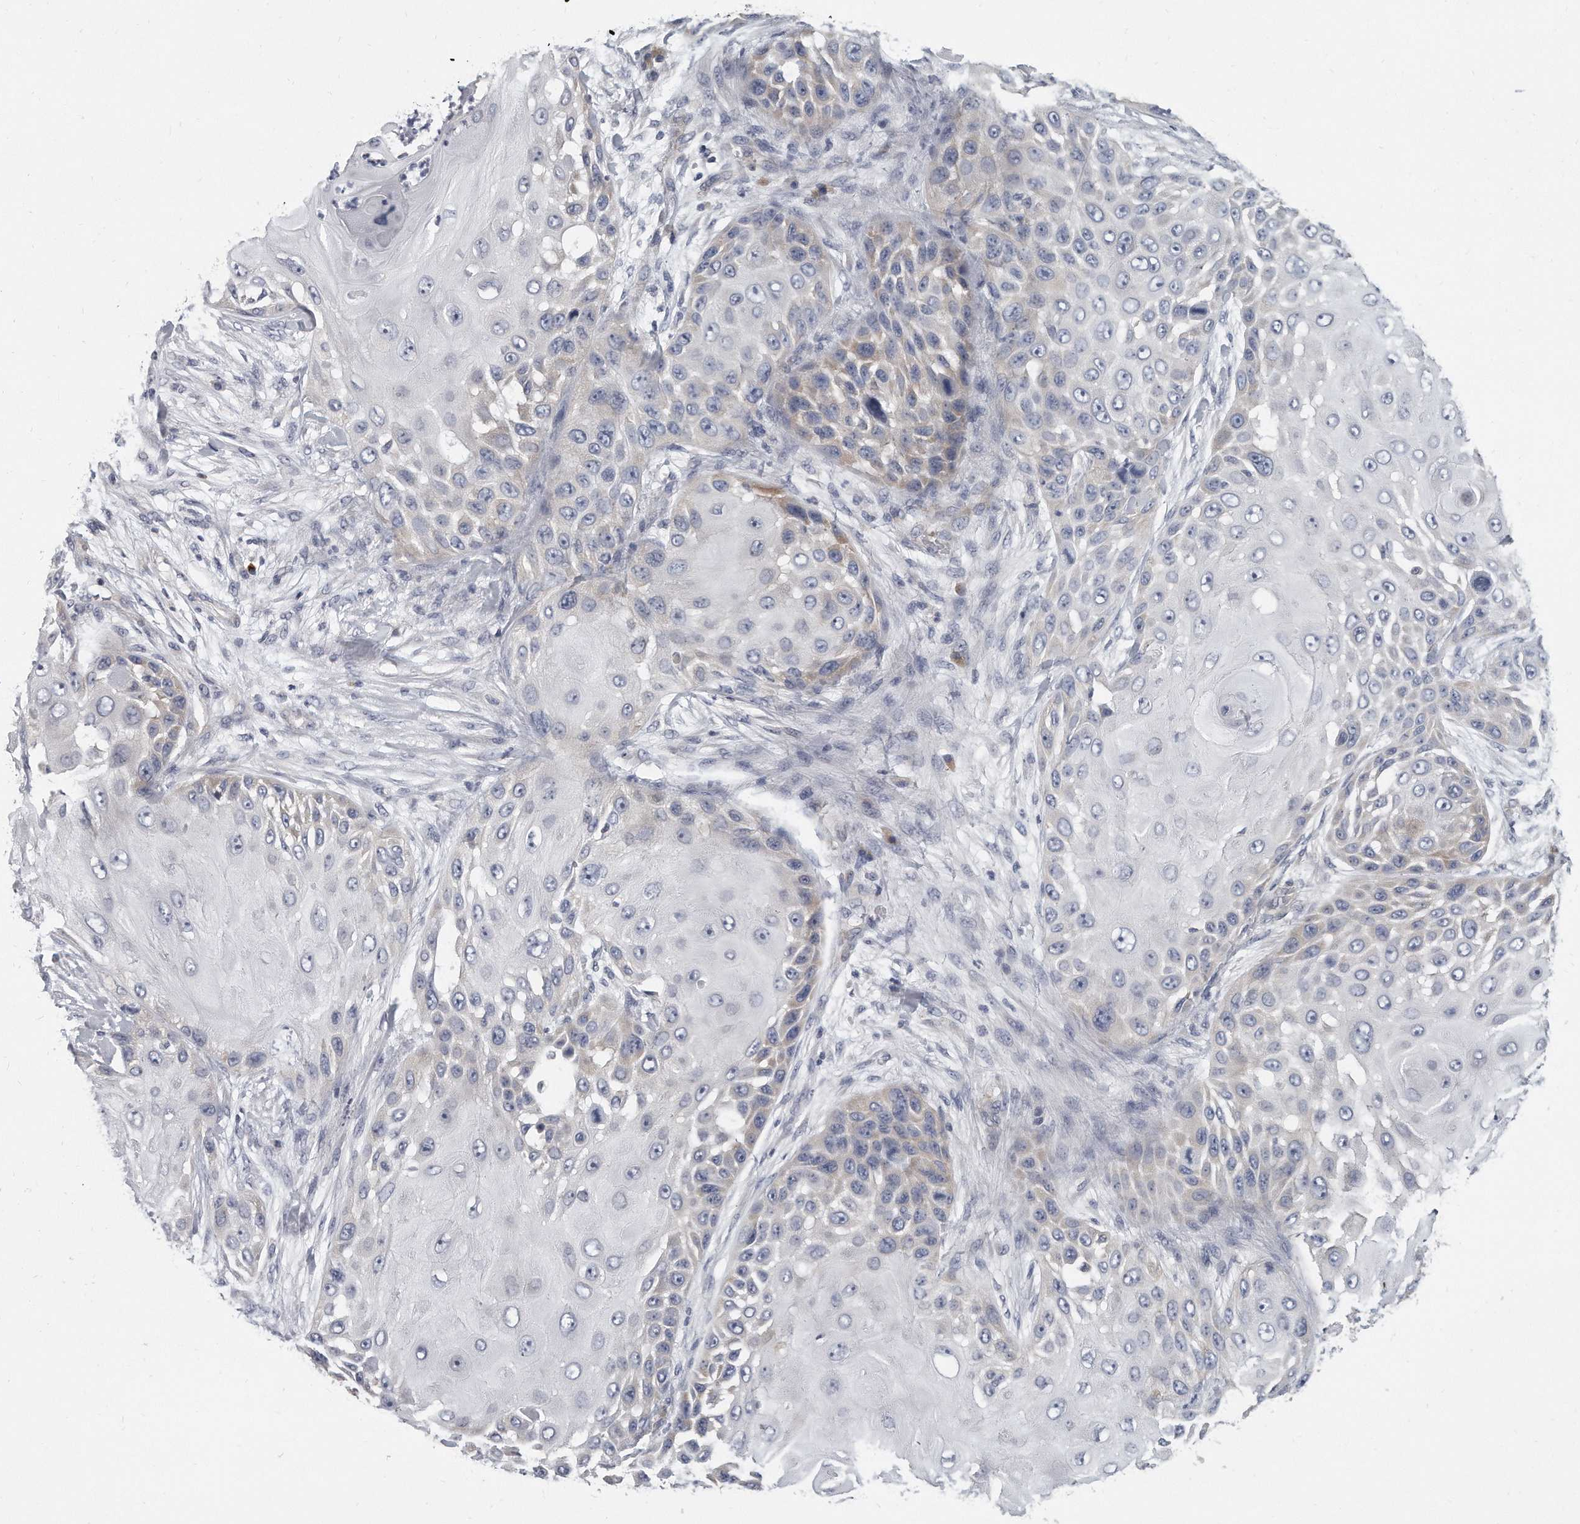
{"staining": {"intensity": "negative", "quantity": "none", "location": "none"}, "tissue": "skin cancer", "cell_type": "Tumor cells", "image_type": "cancer", "snomed": [{"axis": "morphology", "description": "Squamous cell carcinoma, NOS"}, {"axis": "topography", "description": "Skin"}], "caption": "Tumor cells are negative for brown protein staining in skin squamous cell carcinoma.", "gene": "PLEKHA6", "patient": {"sex": "female", "age": 44}}